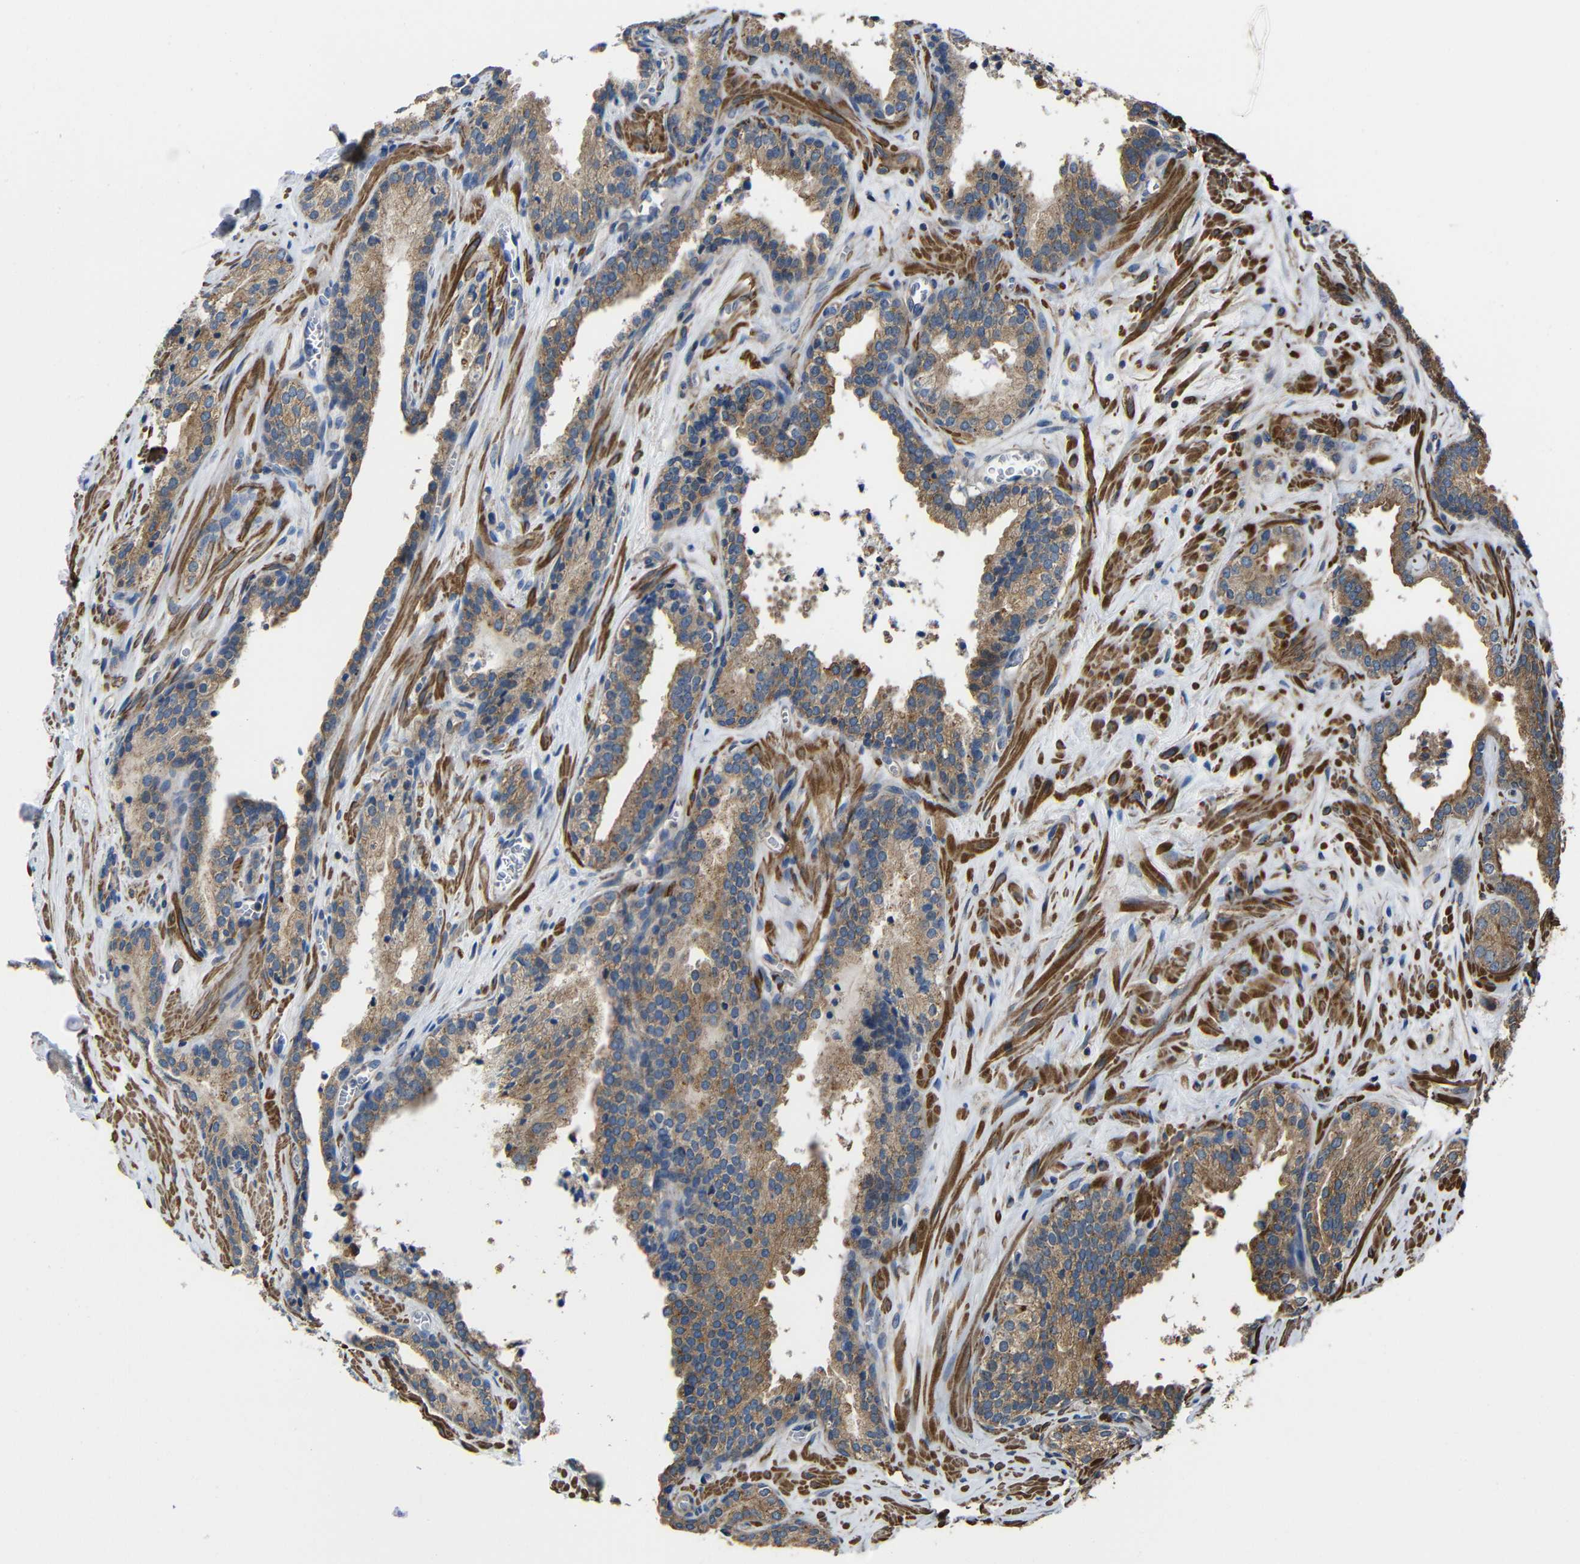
{"staining": {"intensity": "moderate", "quantity": ">75%", "location": "cytoplasmic/membranous"}, "tissue": "prostate cancer", "cell_type": "Tumor cells", "image_type": "cancer", "snomed": [{"axis": "morphology", "description": "Adenocarcinoma, Low grade"}, {"axis": "topography", "description": "Prostate"}], "caption": "Prostate cancer was stained to show a protein in brown. There is medium levels of moderate cytoplasmic/membranous positivity in about >75% of tumor cells. (DAB (3,3'-diaminobenzidine) IHC with brightfield microscopy, high magnification).", "gene": "GDI1", "patient": {"sex": "male", "age": 60}}